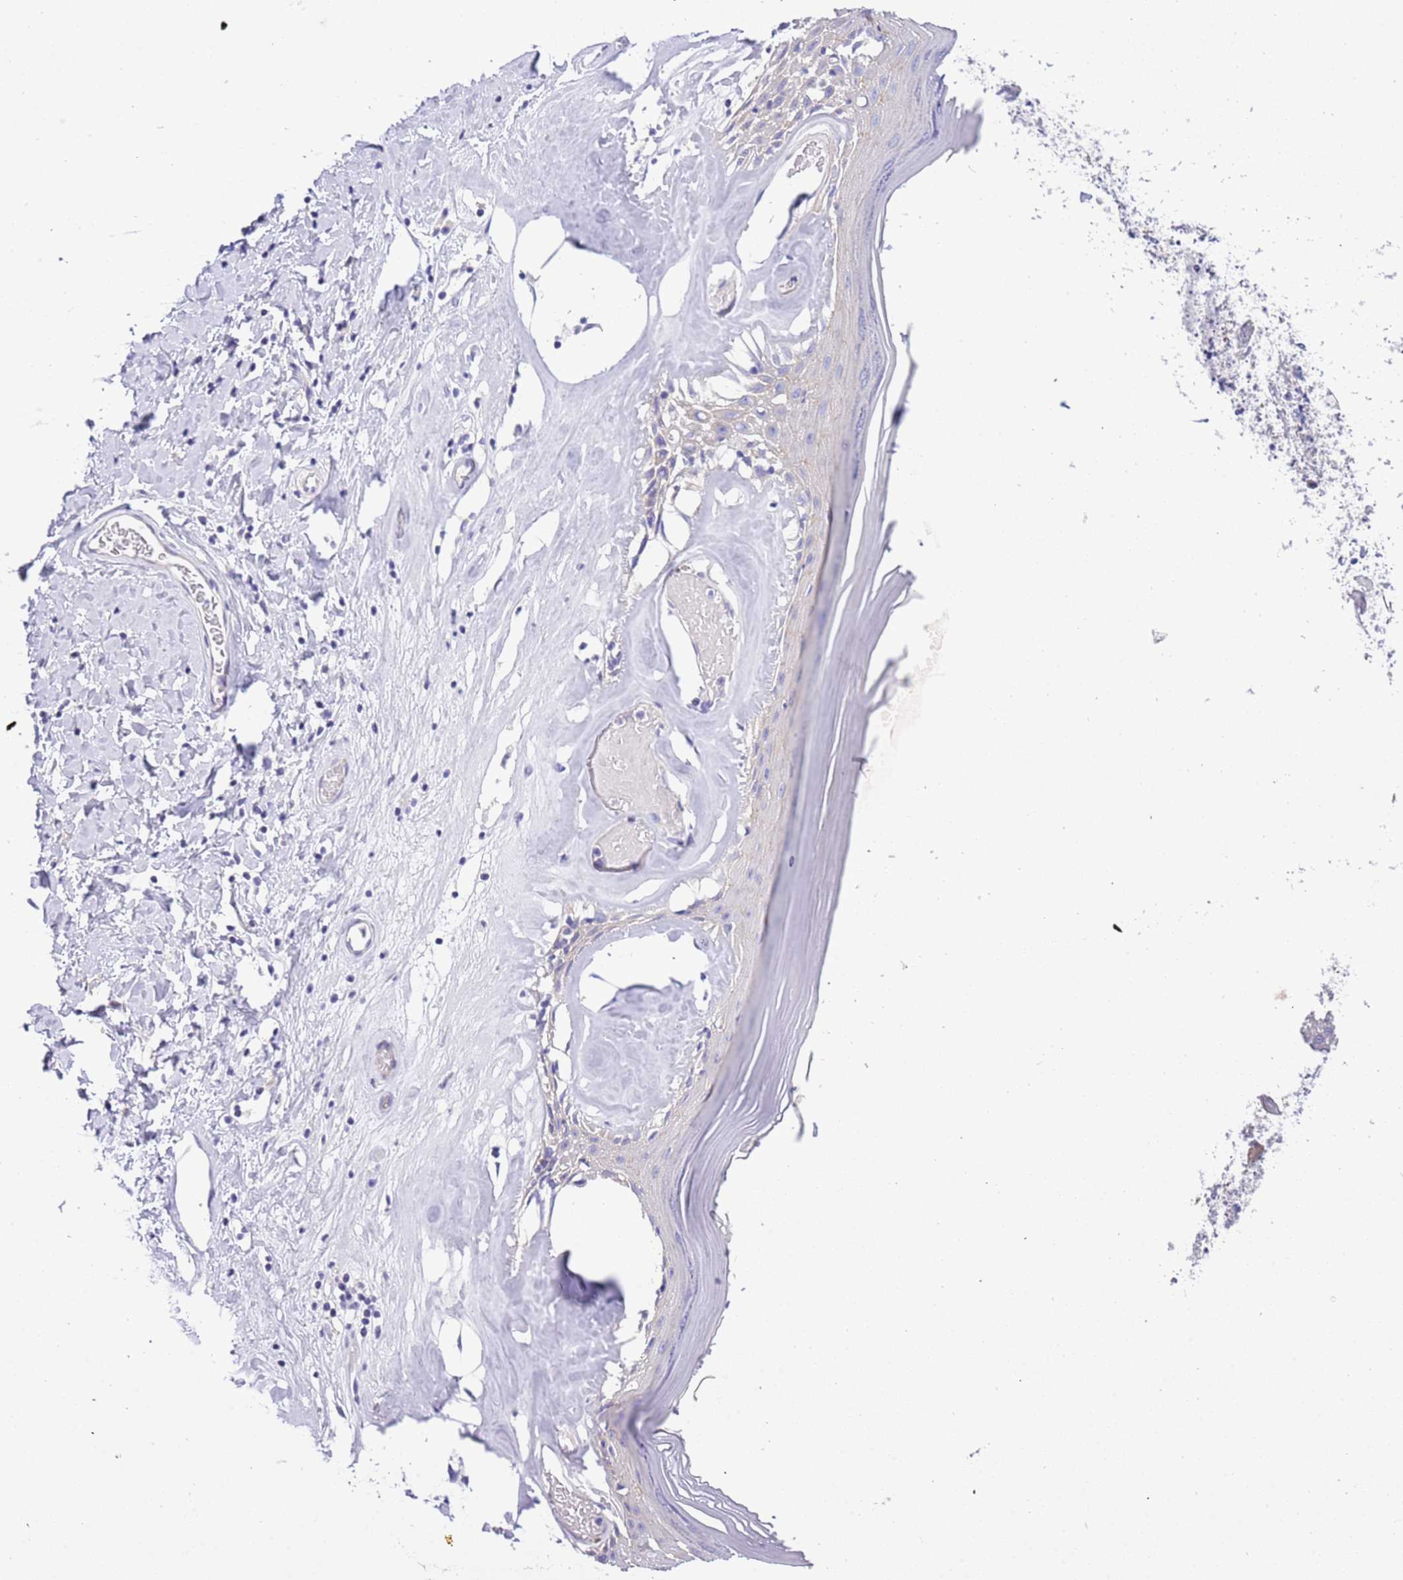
{"staining": {"intensity": "weak", "quantity": "25%-75%", "location": "cytoplasmic/membranous"}, "tissue": "skin", "cell_type": "Epidermal cells", "image_type": "normal", "snomed": [{"axis": "morphology", "description": "Normal tissue, NOS"}, {"axis": "topography", "description": "Vulva"}], "caption": "Human skin stained for a protein (brown) reveals weak cytoplasmic/membranous positive positivity in about 25%-75% of epidermal cells.", "gene": "STIP1", "patient": {"sex": "female", "age": 86}}